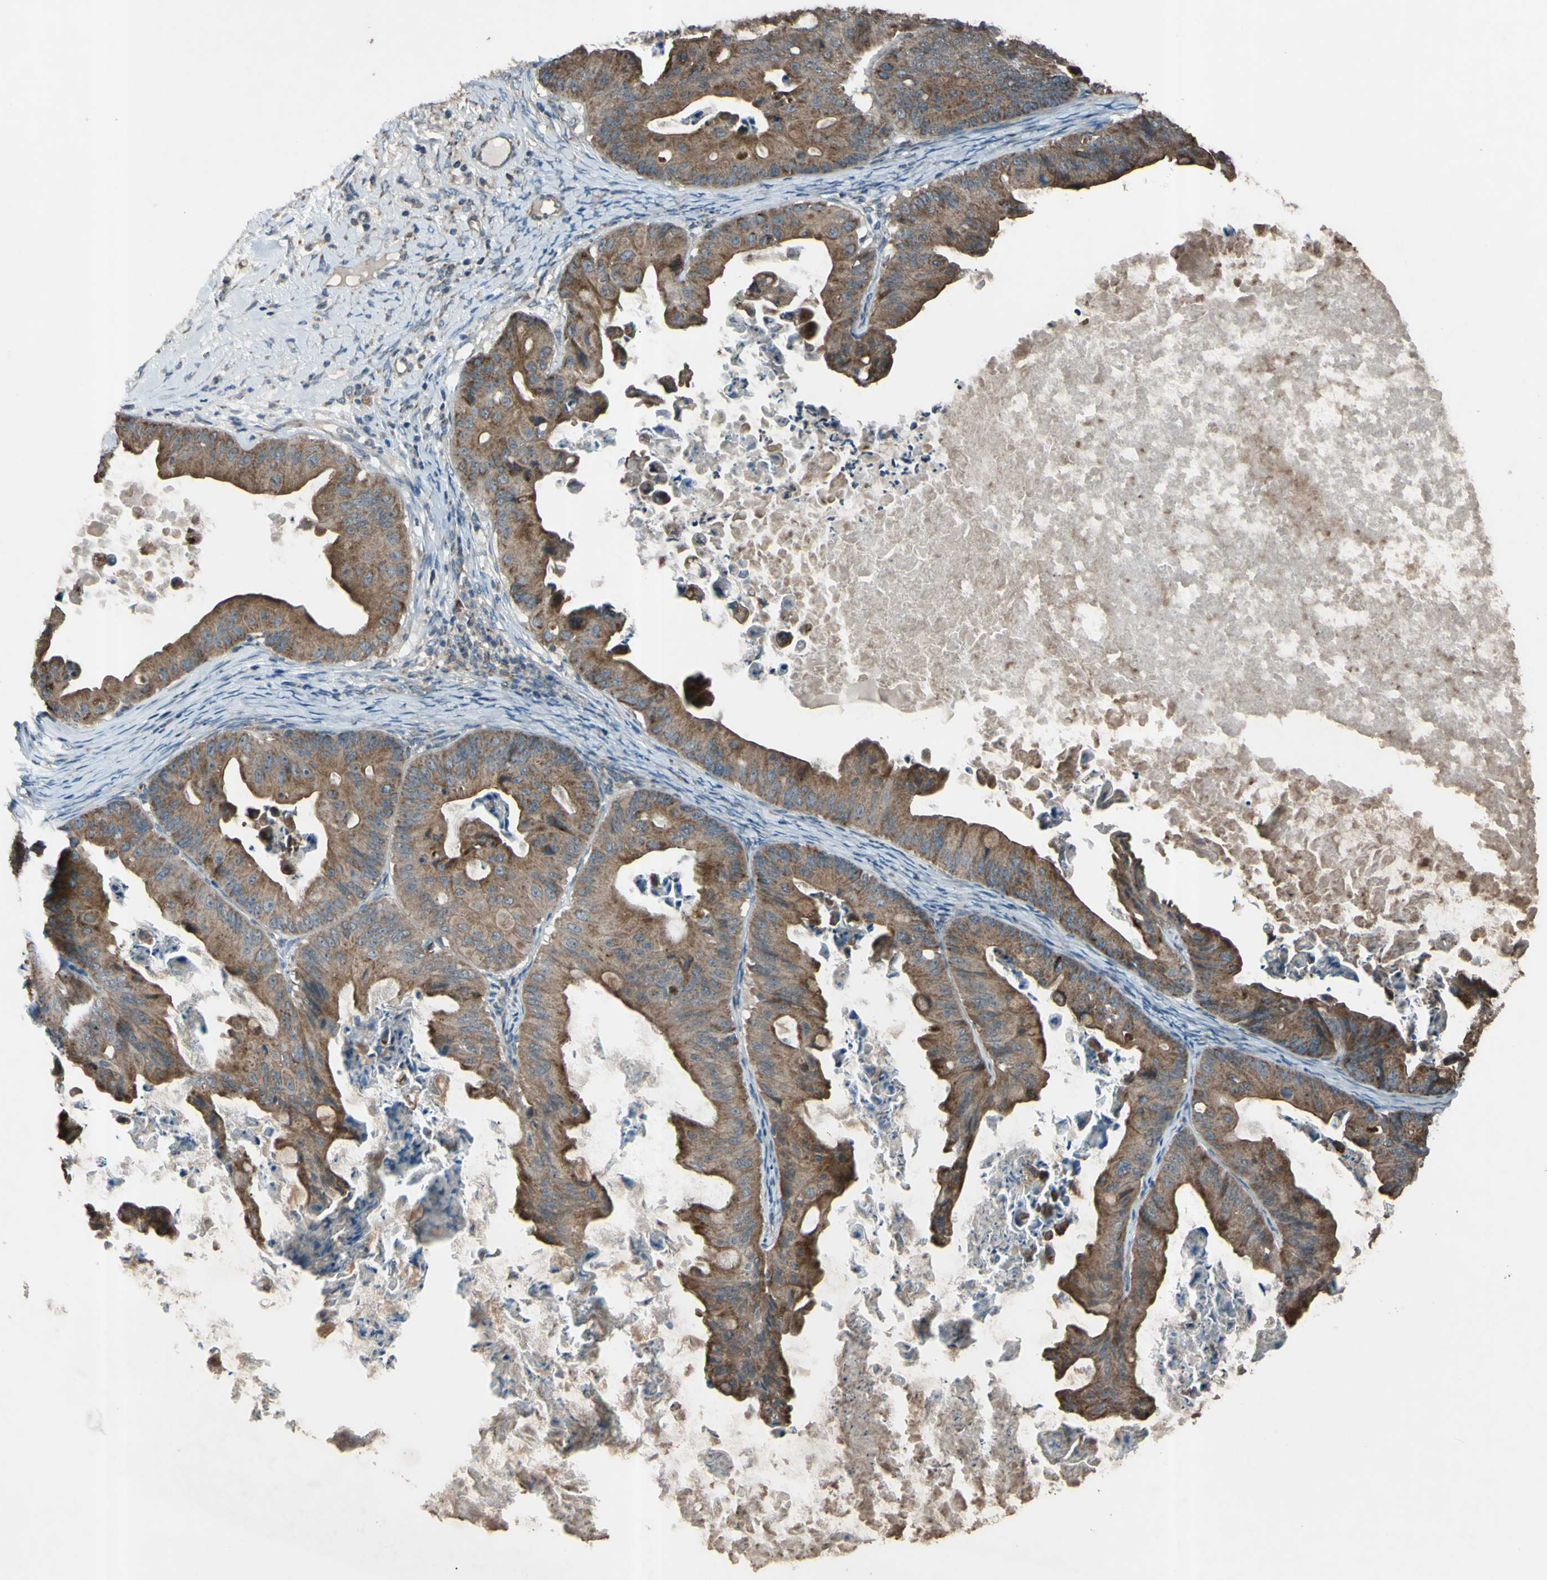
{"staining": {"intensity": "moderate", "quantity": ">75%", "location": "cytoplasmic/membranous"}, "tissue": "ovarian cancer", "cell_type": "Tumor cells", "image_type": "cancer", "snomed": [{"axis": "morphology", "description": "Cystadenocarcinoma, mucinous, NOS"}, {"axis": "topography", "description": "Ovary"}], "caption": "A micrograph of mucinous cystadenocarcinoma (ovarian) stained for a protein displays moderate cytoplasmic/membranous brown staining in tumor cells.", "gene": "ACOT8", "patient": {"sex": "female", "age": 37}}